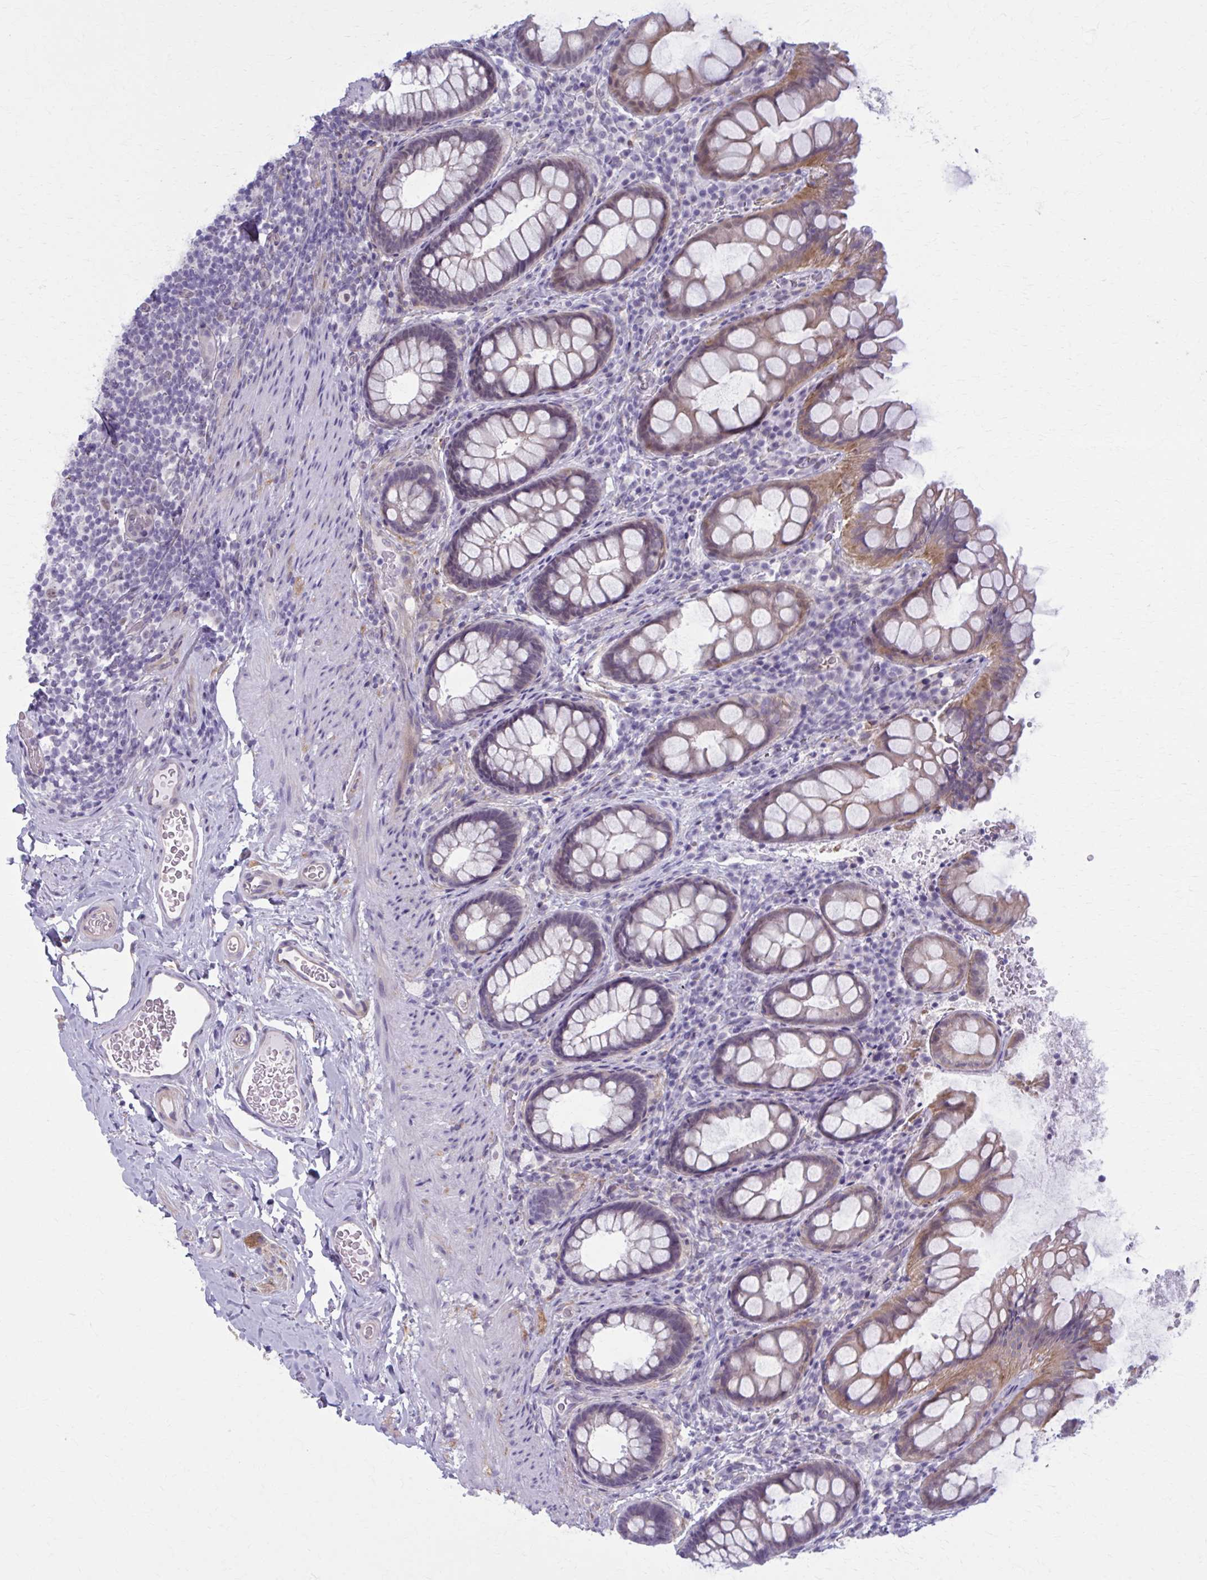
{"staining": {"intensity": "moderate", "quantity": "25%-75%", "location": "cytoplasmic/membranous"}, "tissue": "rectum", "cell_type": "Glandular cells", "image_type": "normal", "snomed": [{"axis": "morphology", "description": "Normal tissue, NOS"}, {"axis": "topography", "description": "Rectum"}, {"axis": "topography", "description": "Peripheral nerve tissue"}], "caption": "Glandular cells display moderate cytoplasmic/membranous expression in approximately 25%-75% of cells in benign rectum.", "gene": "NUMBL", "patient": {"sex": "female", "age": 69}}